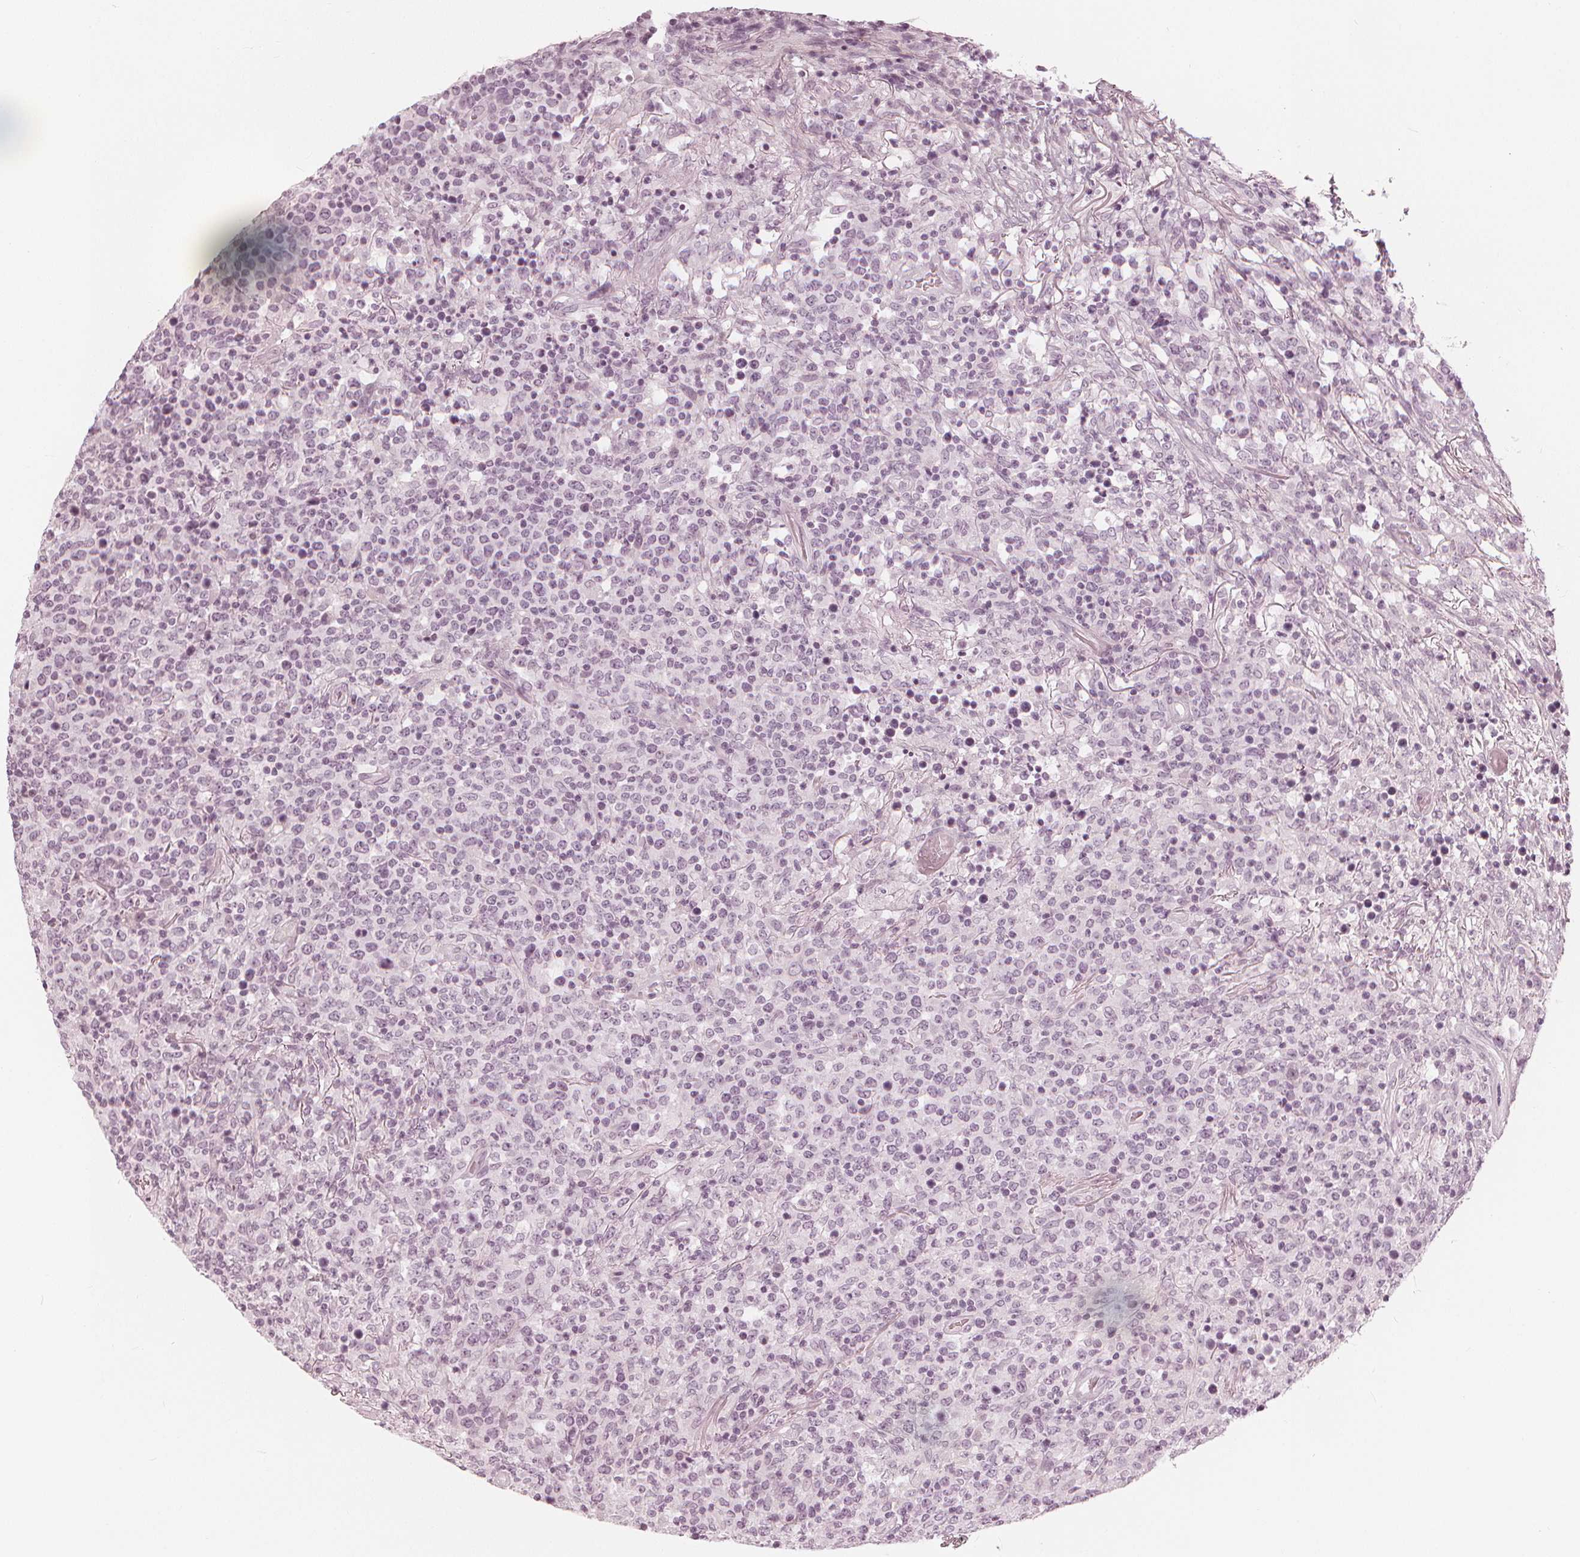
{"staining": {"intensity": "negative", "quantity": "none", "location": "none"}, "tissue": "lymphoma", "cell_type": "Tumor cells", "image_type": "cancer", "snomed": [{"axis": "morphology", "description": "Malignant lymphoma, non-Hodgkin's type, High grade"}, {"axis": "topography", "description": "Lung"}], "caption": "A histopathology image of human lymphoma is negative for staining in tumor cells.", "gene": "PAEP", "patient": {"sex": "male", "age": 79}}